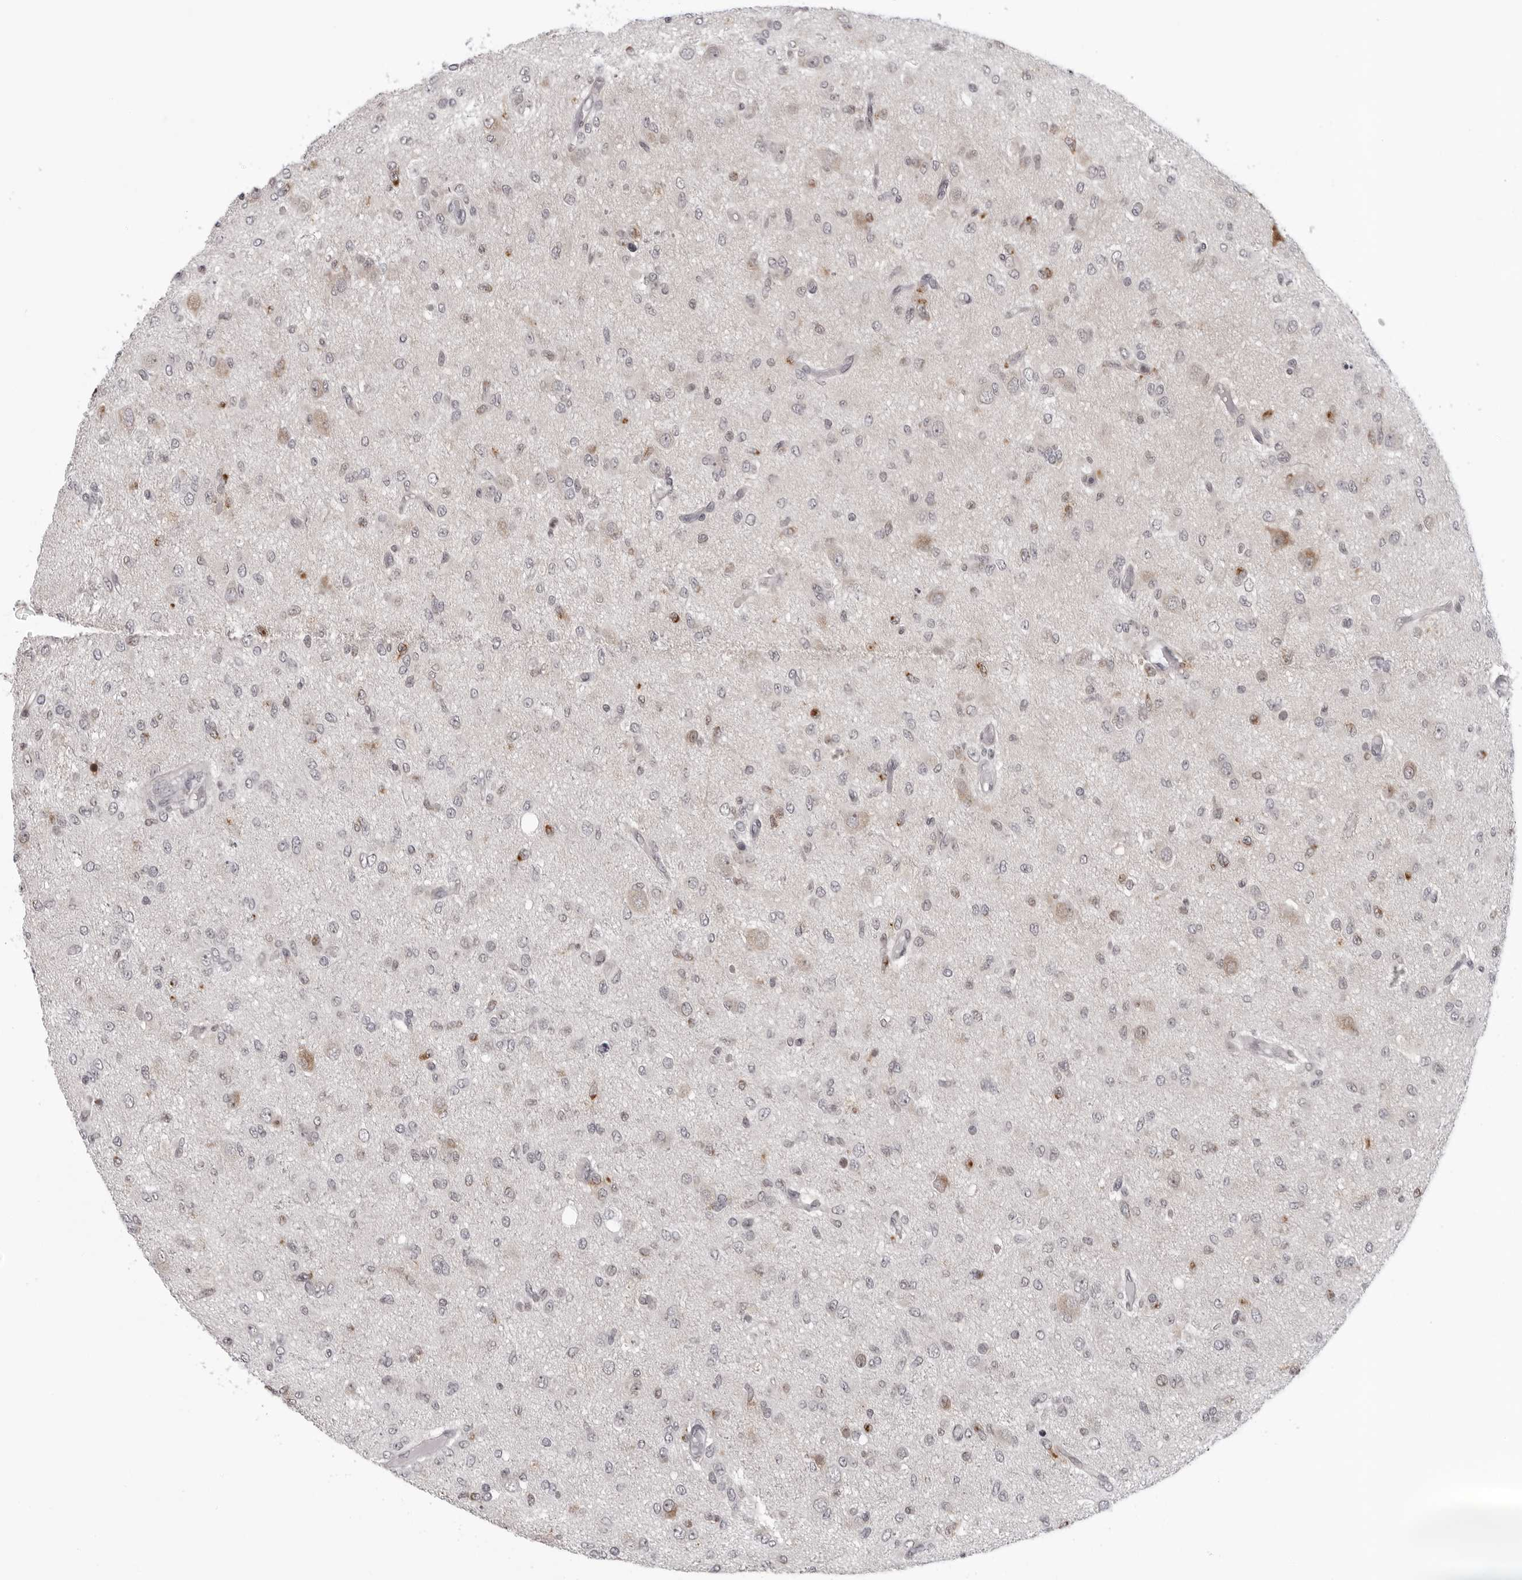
{"staining": {"intensity": "negative", "quantity": "none", "location": "none"}, "tissue": "glioma", "cell_type": "Tumor cells", "image_type": "cancer", "snomed": [{"axis": "morphology", "description": "Glioma, malignant, High grade"}, {"axis": "topography", "description": "Brain"}], "caption": "High magnification brightfield microscopy of glioma stained with DAB (3,3'-diaminobenzidine) (brown) and counterstained with hematoxylin (blue): tumor cells show no significant positivity.", "gene": "MRPS15", "patient": {"sex": "female", "age": 59}}